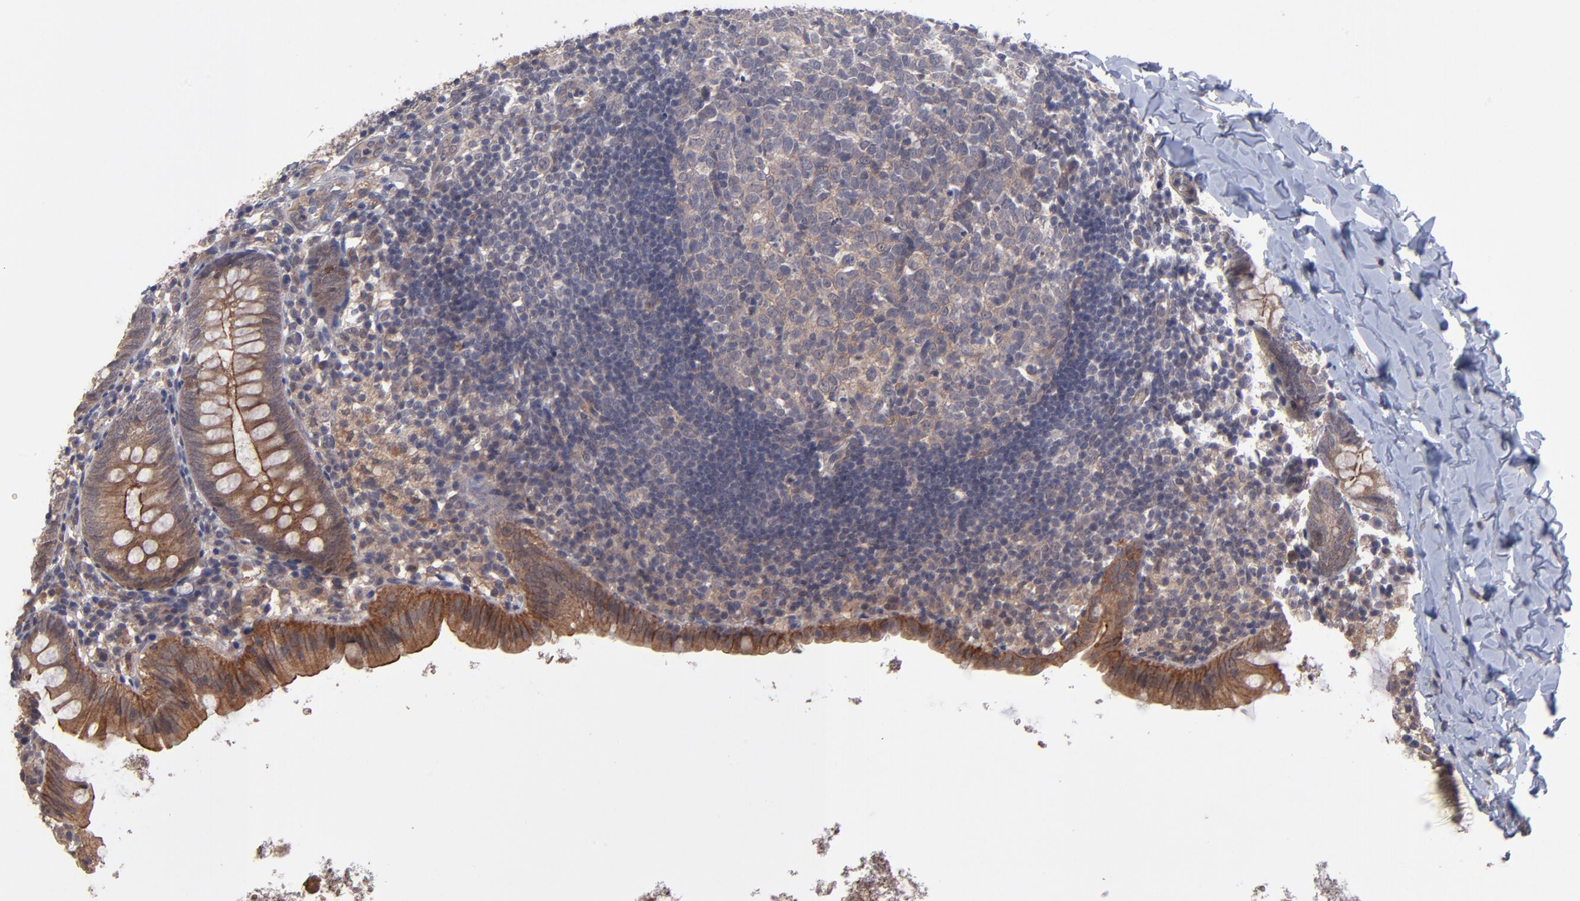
{"staining": {"intensity": "strong", "quantity": ">75%", "location": "cytoplasmic/membranous"}, "tissue": "appendix", "cell_type": "Glandular cells", "image_type": "normal", "snomed": [{"axis": "morphology", "description": "Normal tissue, NOS"}, {"axis": "topography", "description": "Appendix"}], "caption": "Immunohistochemistry (IHC) micrograph of unremarkable appendix stained for a protein (brown), which displays high levels of strong cytoplasmic/membranous positivity in approximately >75% of glandular cells.", "gene": "ZNF780A", "patient": {"sex": "female", "age": 9}}